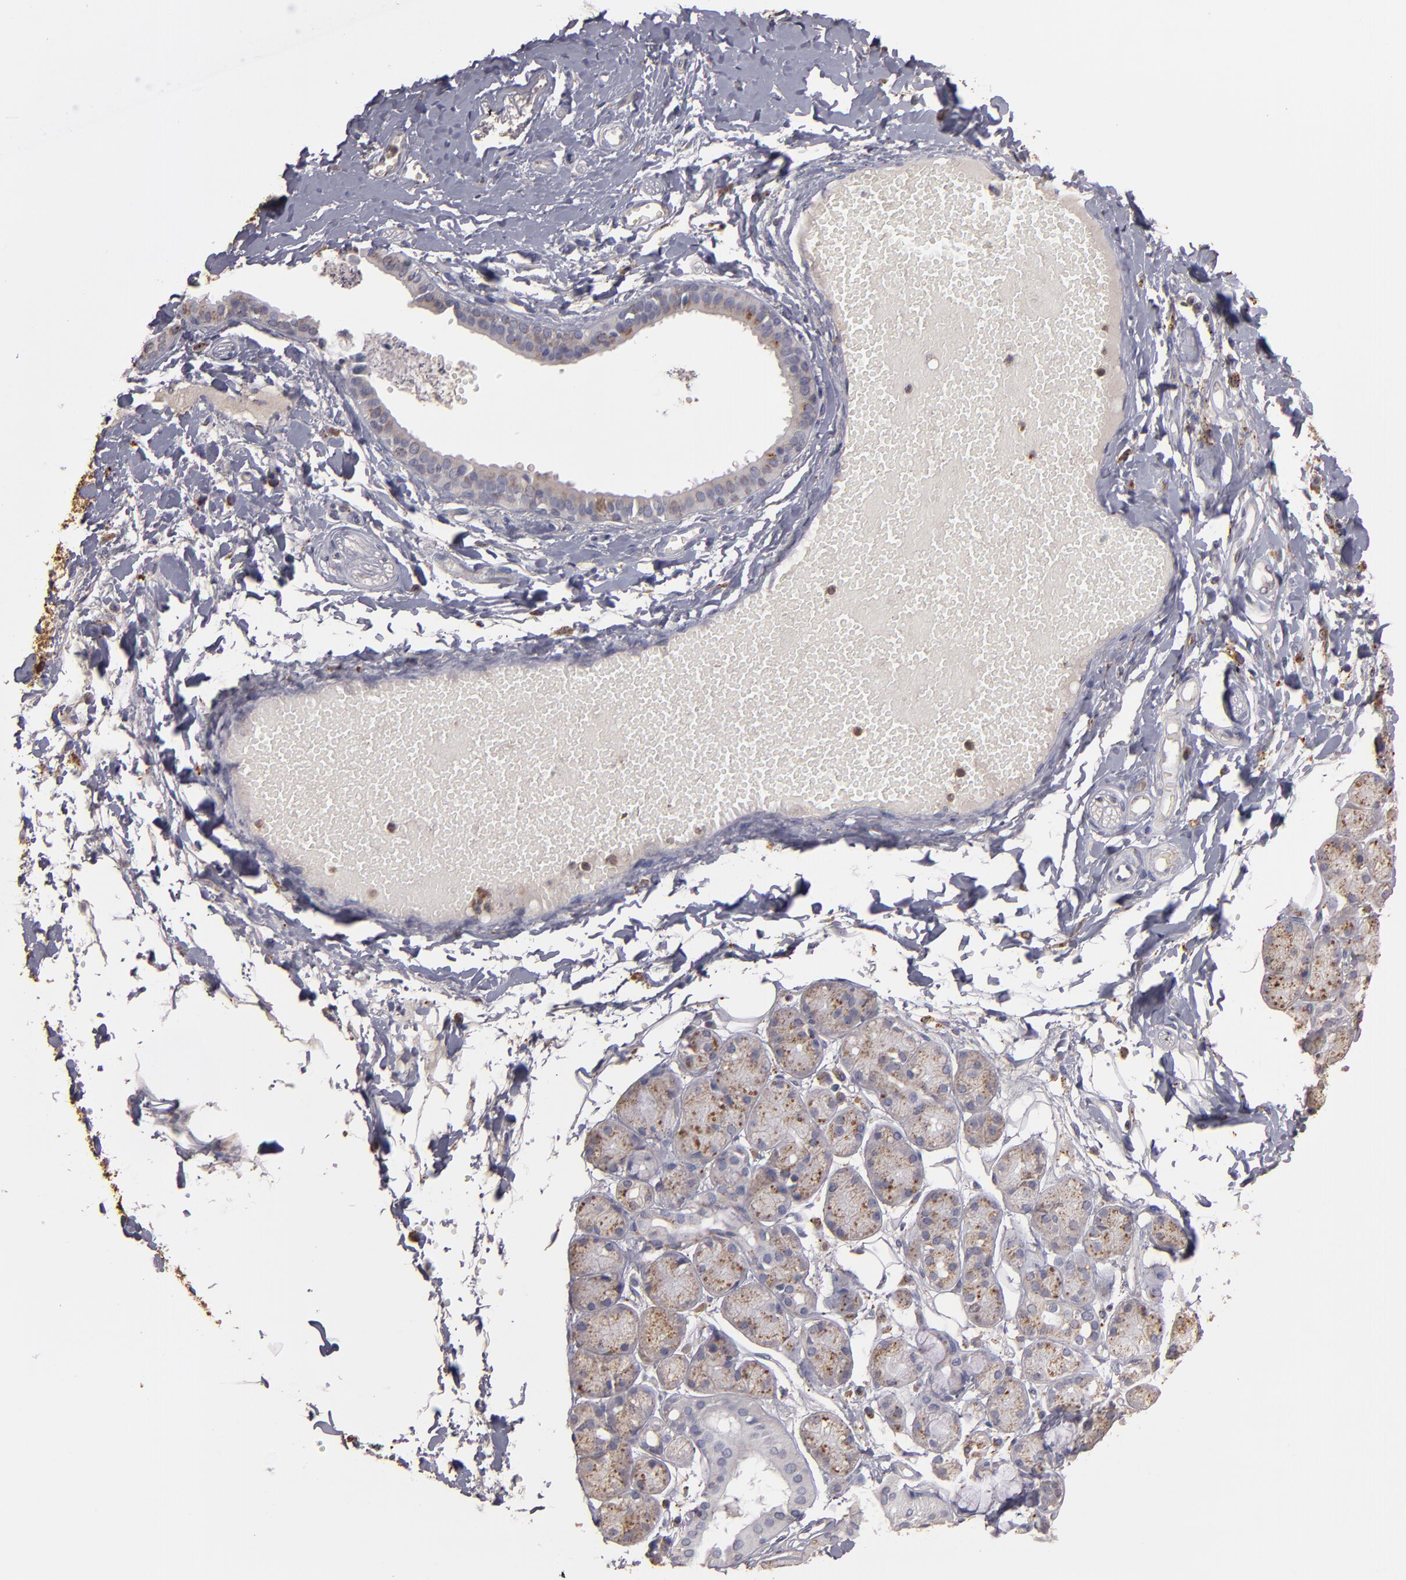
{"staining": {"intensity": "weak", "quantity": ">75%", "location": "cytoplasmic/membranous"}, "tissue": "salivary gland", "cell_type": "Glandular cells", "image_type": "normal", "snomed": [{"axis": "morphology", "description": "Normal tissue, NOS"}, {"axis": "topography", "description": "Skeletal muscle"}, {"axis": "topography", "description": "Oral tissue"}, {"axis": "topography", "description": "Salivary gland"}, {"axis": "topography", "description": "Peripheral nerve tissue"}], "caption": "Glandular cells demonstrate low levels of weak cytoplasmic/membranous expression in about >75% of cells in unremarkable human salivary gland.", "gene": "TRAF1", "patient": {"sex": "male", "age": 54}}